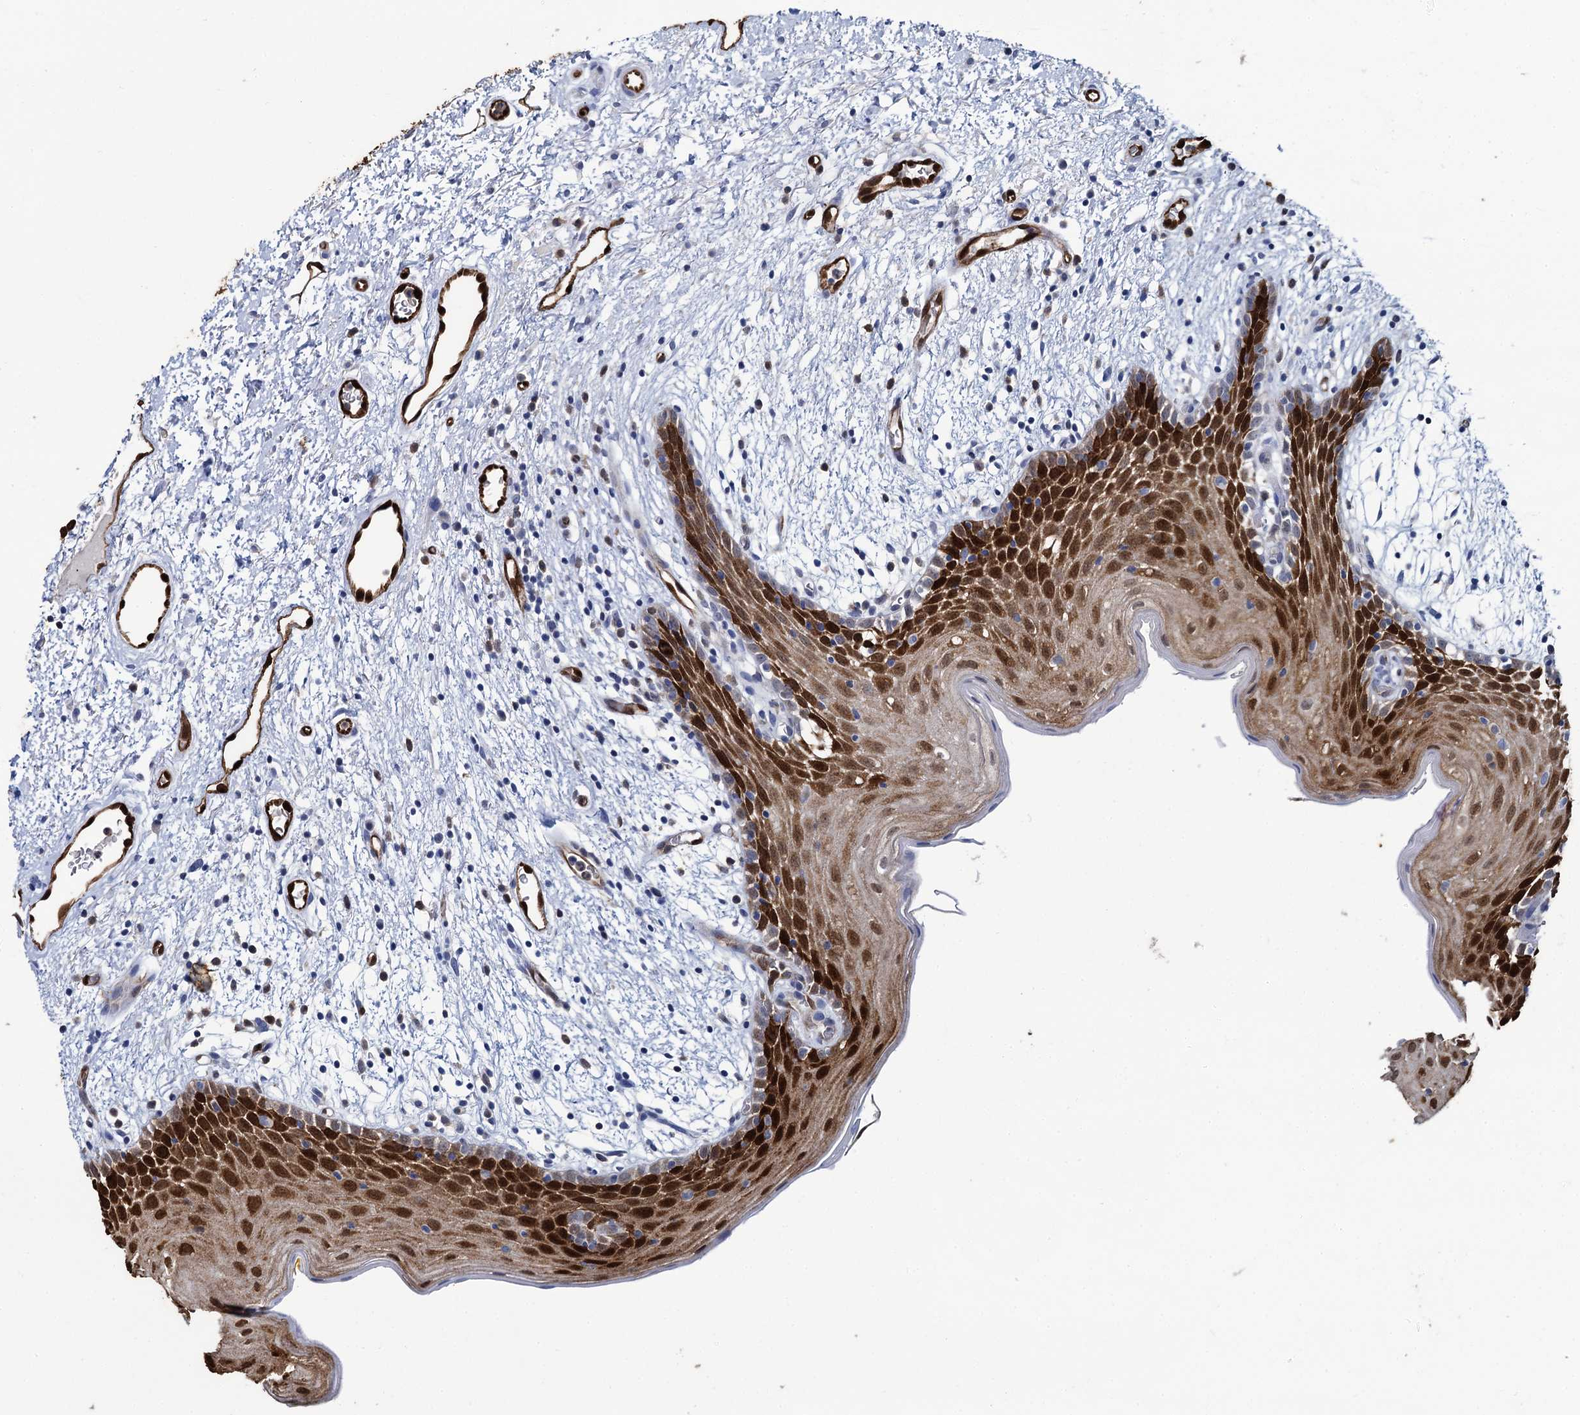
{"staining": {"intensity": "strong", "quantity": "25%-75%", "location": "cytoplasmic/membranous,nuclear"}, "tissue": "oral mucosa", "cell_type": "Squamous epithelial cells", "image_type": "normal", "snomed": [{"axis": "morphology", "description": "Normal tissue, NOS"}, {"axis": "topography", "description": "Skeletal muscle"}, {"axis": "topography", "description": "Oral tissue"}, {"axis": "topography", "description": "Salivary gland"}, {"axis": "topography", "description": "Peripheral nerve tissue"}], "caption": "IHC (DAB) staining of unremarkable oral mucosa shows strong cytoplasmic/membranous,nuclear protein expression in approximately 25%-75% of squamous epithelial cells. (Stains: DAB (3,3'-diaminobenzidine) in brown, nuclei in blue, Microscopy: brightfield microscopy at high magnification).", "gene": "FABP5", "patient": {"sex": "male", "age": 54}}